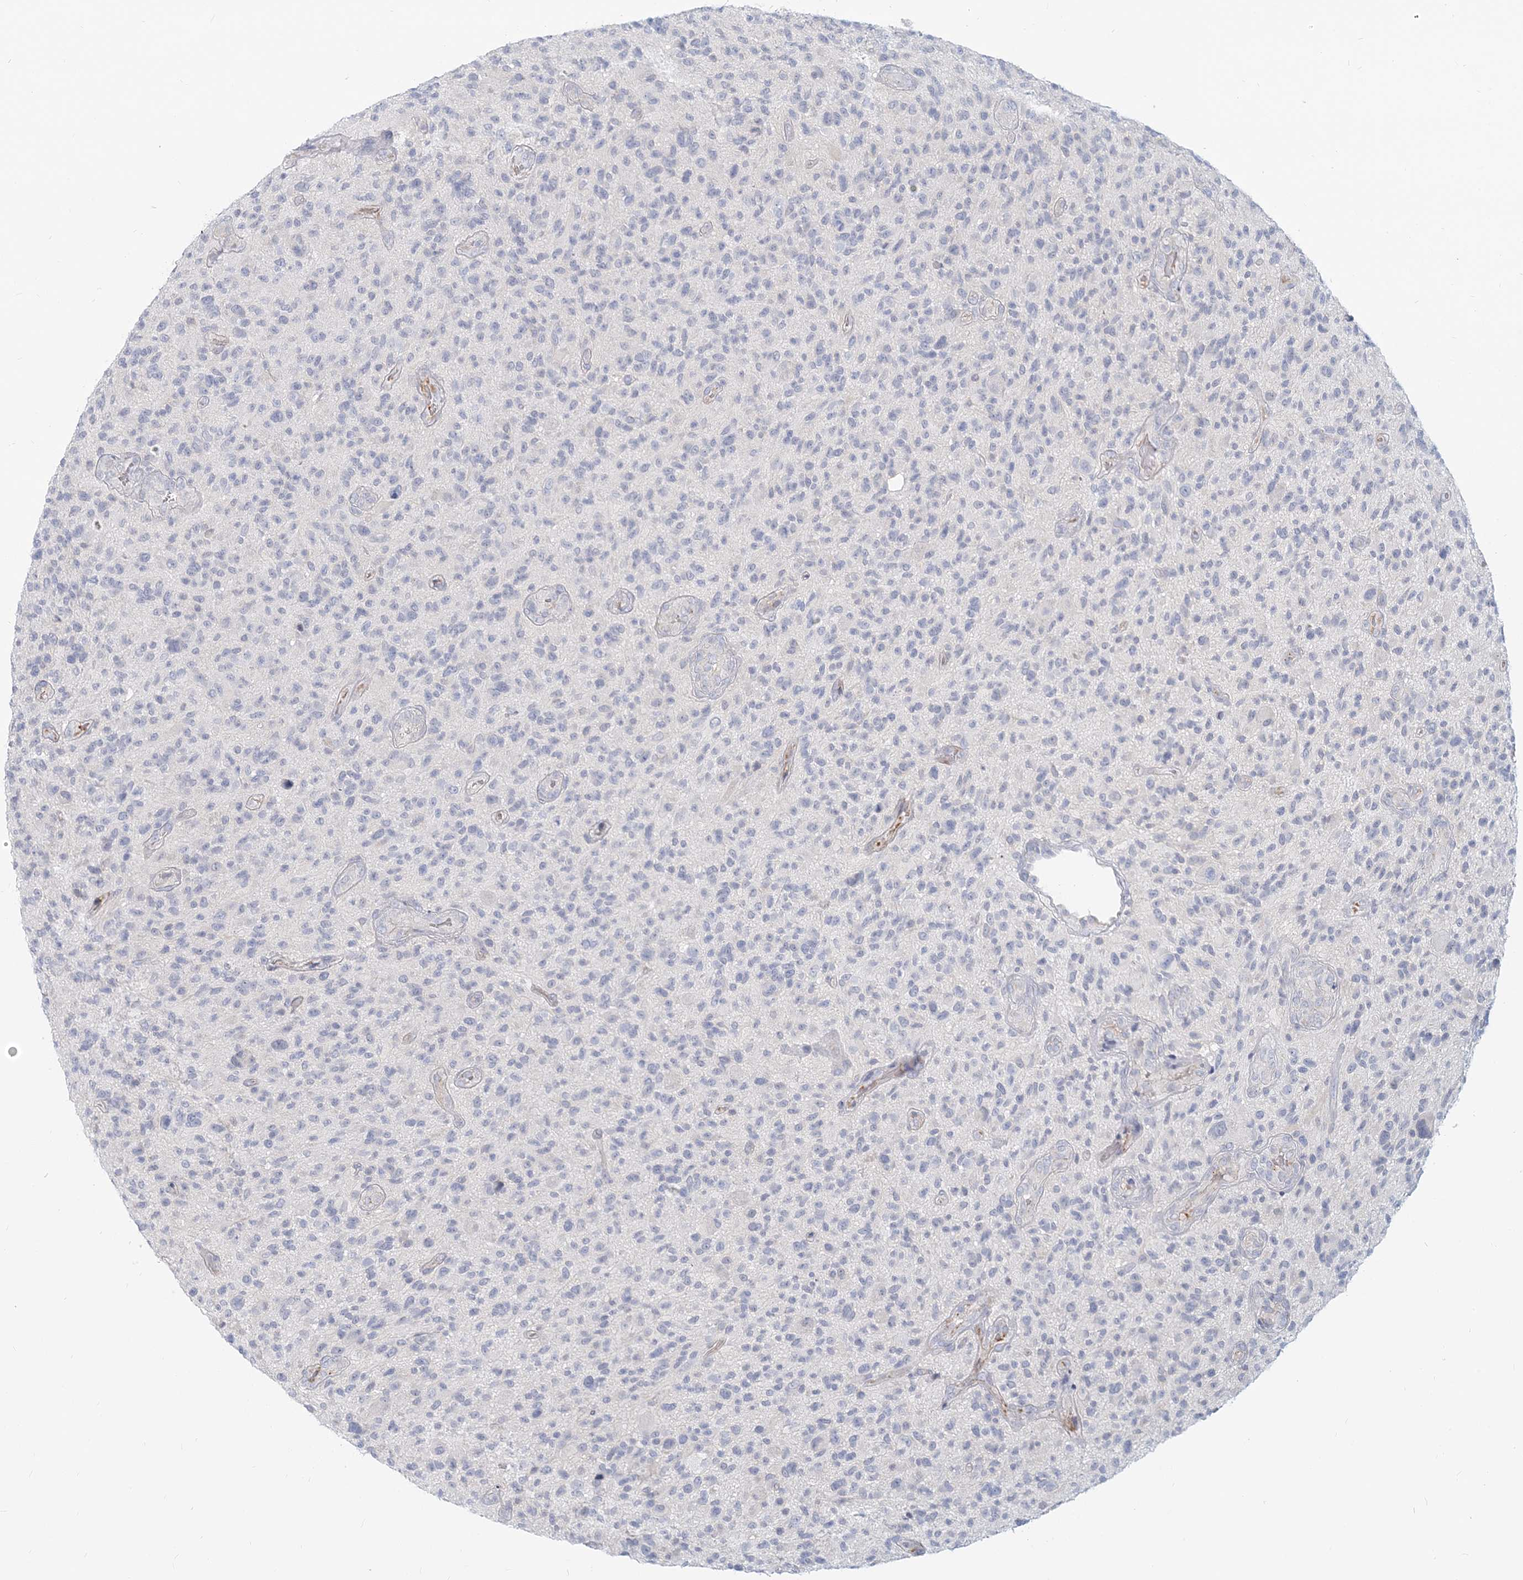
{"staining": {"intensity": "negative", "quantity": "none", "location": "none"}, "tissue": "glioma", "cell_type": "Tumor cells", "image_type": "cancer", "snomed": [{"axis": "morphology", "description": "Glioma, malignant, High grade"}, {"axis": "topography", "description": "Brain"}], "caption": "There is no significant expression in tumor cells of high-grade glioma (malignant).", "gene": "GMPPA", "patient": {"sex": "male", "age": 47}}